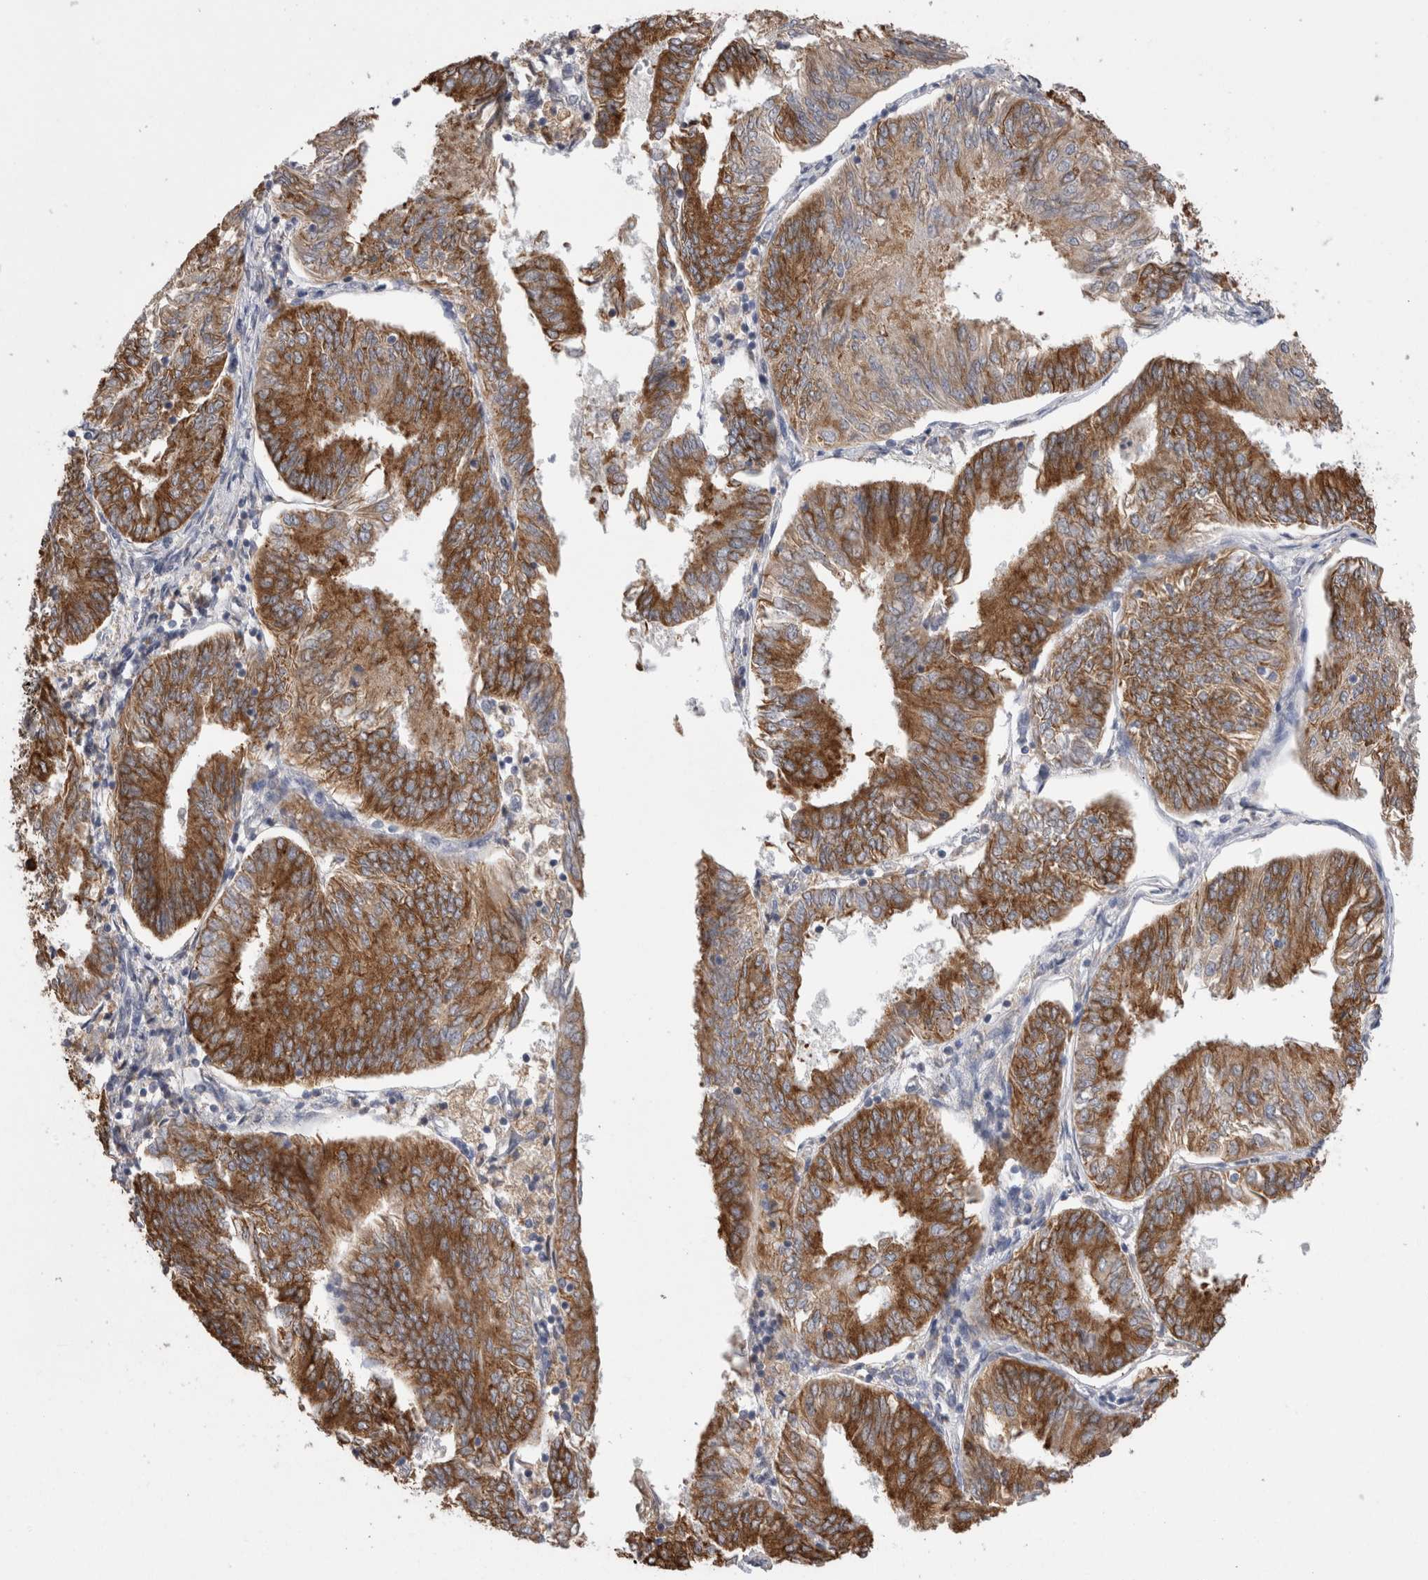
{"staining": {"intensity": "strong", "quantity": ">75%", "location": "cytoplasmic/membranous"}, "tissue": "endometrial cancer", "cell_type": "Tumor cells", "image_type": "cancer", "snomed": [{"axis": "morphology", "description": "Adenocarcinoma, NOS"}, {"axis": "topography", "description": "Endometrium"}], "caption": "Endometrial cancer (adenocarcinoma) tissue shows strong cytoplasmic/membranous staining in approximately >75% of tumor cells", "gene": "ZNF341", "patient": {"sex": "female", "age": 58}}